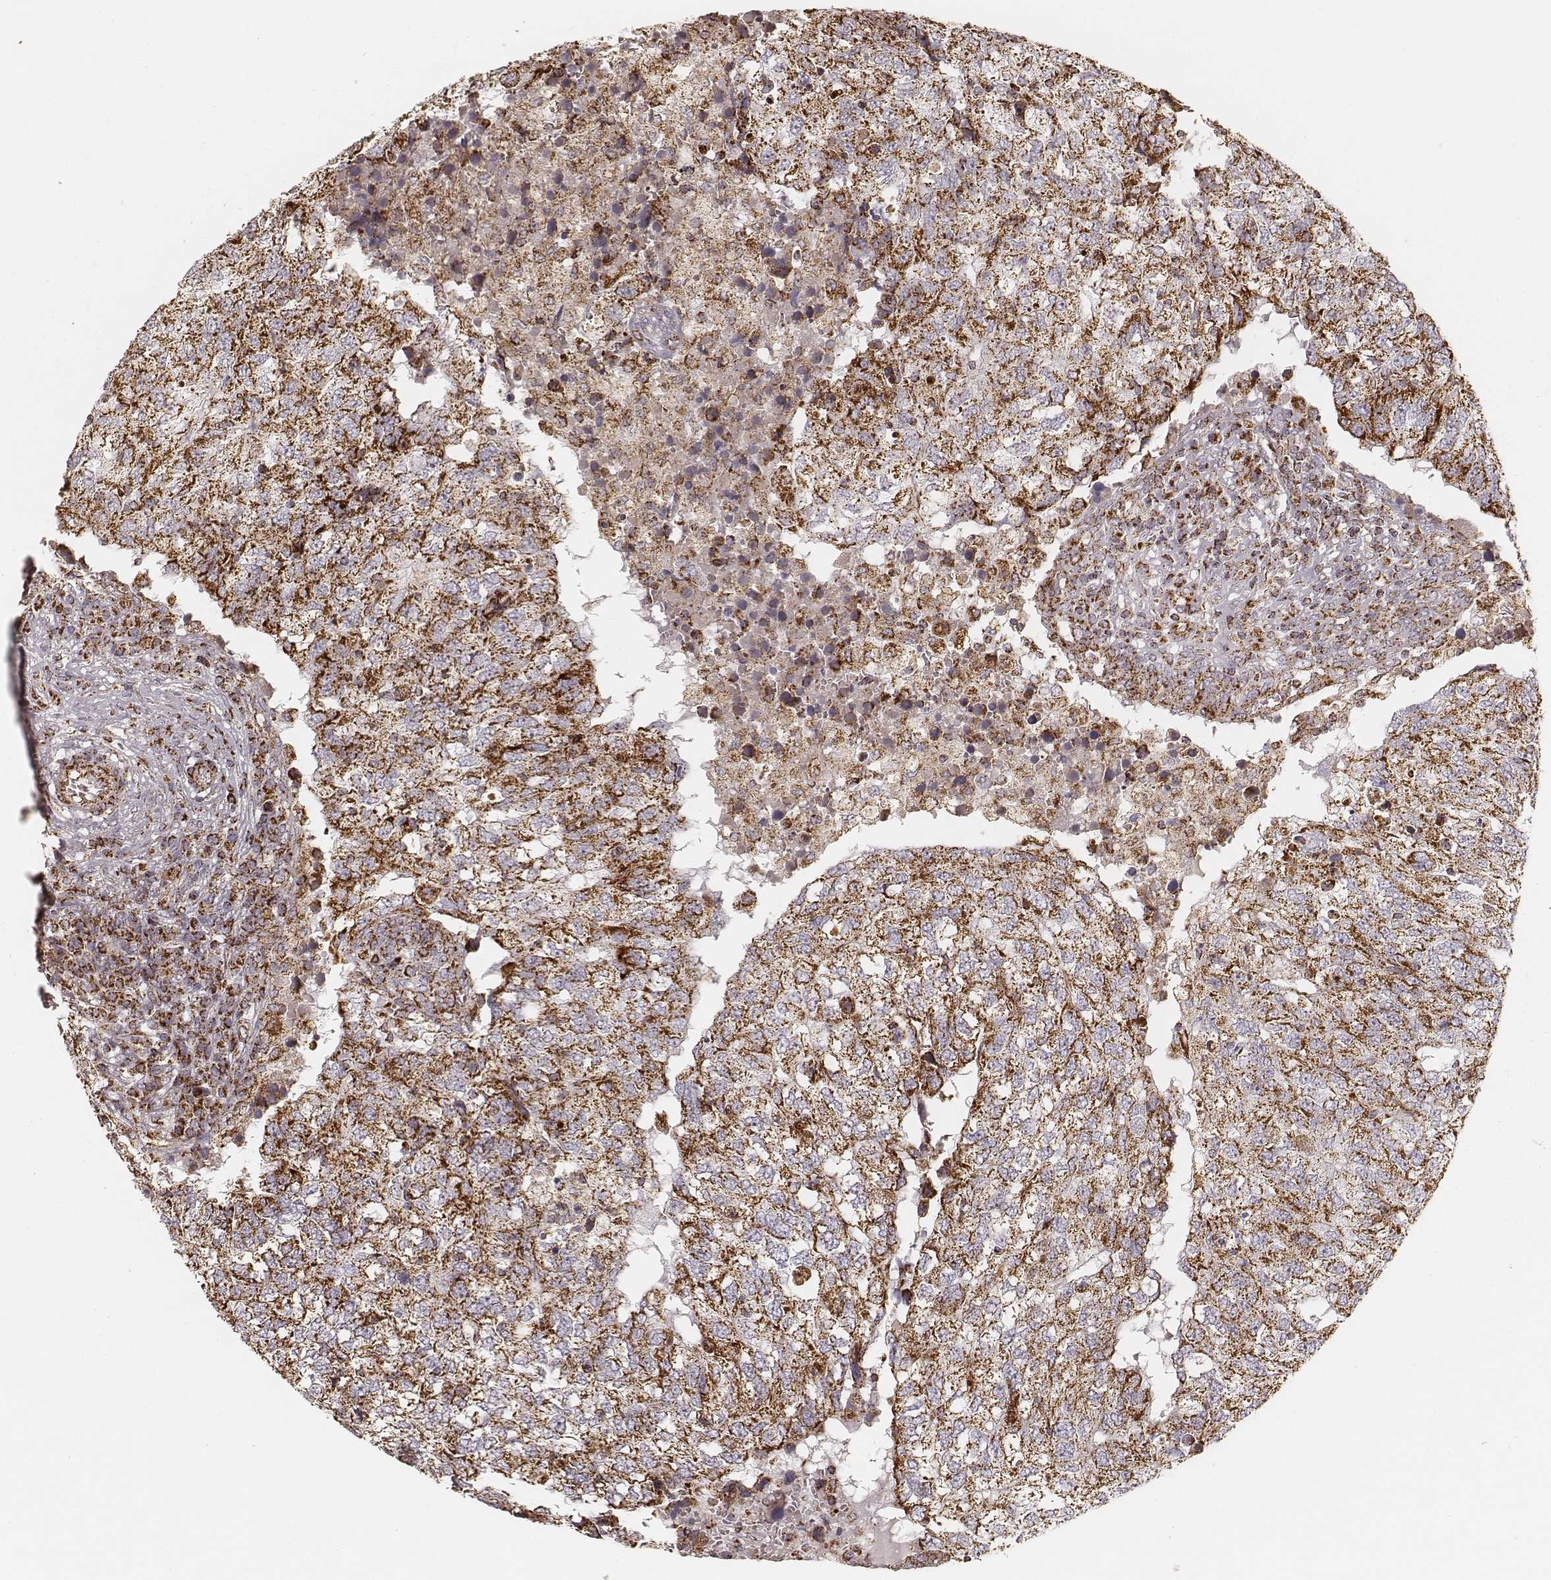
{"staining": {"intensity": "strong", "quantity": ">75%", "location": "cytoplasmic/membranous"}, "tissue": "breast cancer", "cell_type": "Tumor cells", "image_type": "cancer", "snomed": [{"axis": "morphology", "description": "Duct carcinoma"}, {"axis": "topography", "description": "Breast"}], "caption": "Immunohistochemical staining of human breast cancer (infiltrating ductal carcinoma) displays high levels of strong cytoplasmic/membranous staining in approximately >75% of tumor cells. The staining was performed using DAB, with brown indicating positive protein expression. Nuclei are stained blue with hematoxylin.", "gene": "CS", "patient": {"sex": "female", "age": 30}}